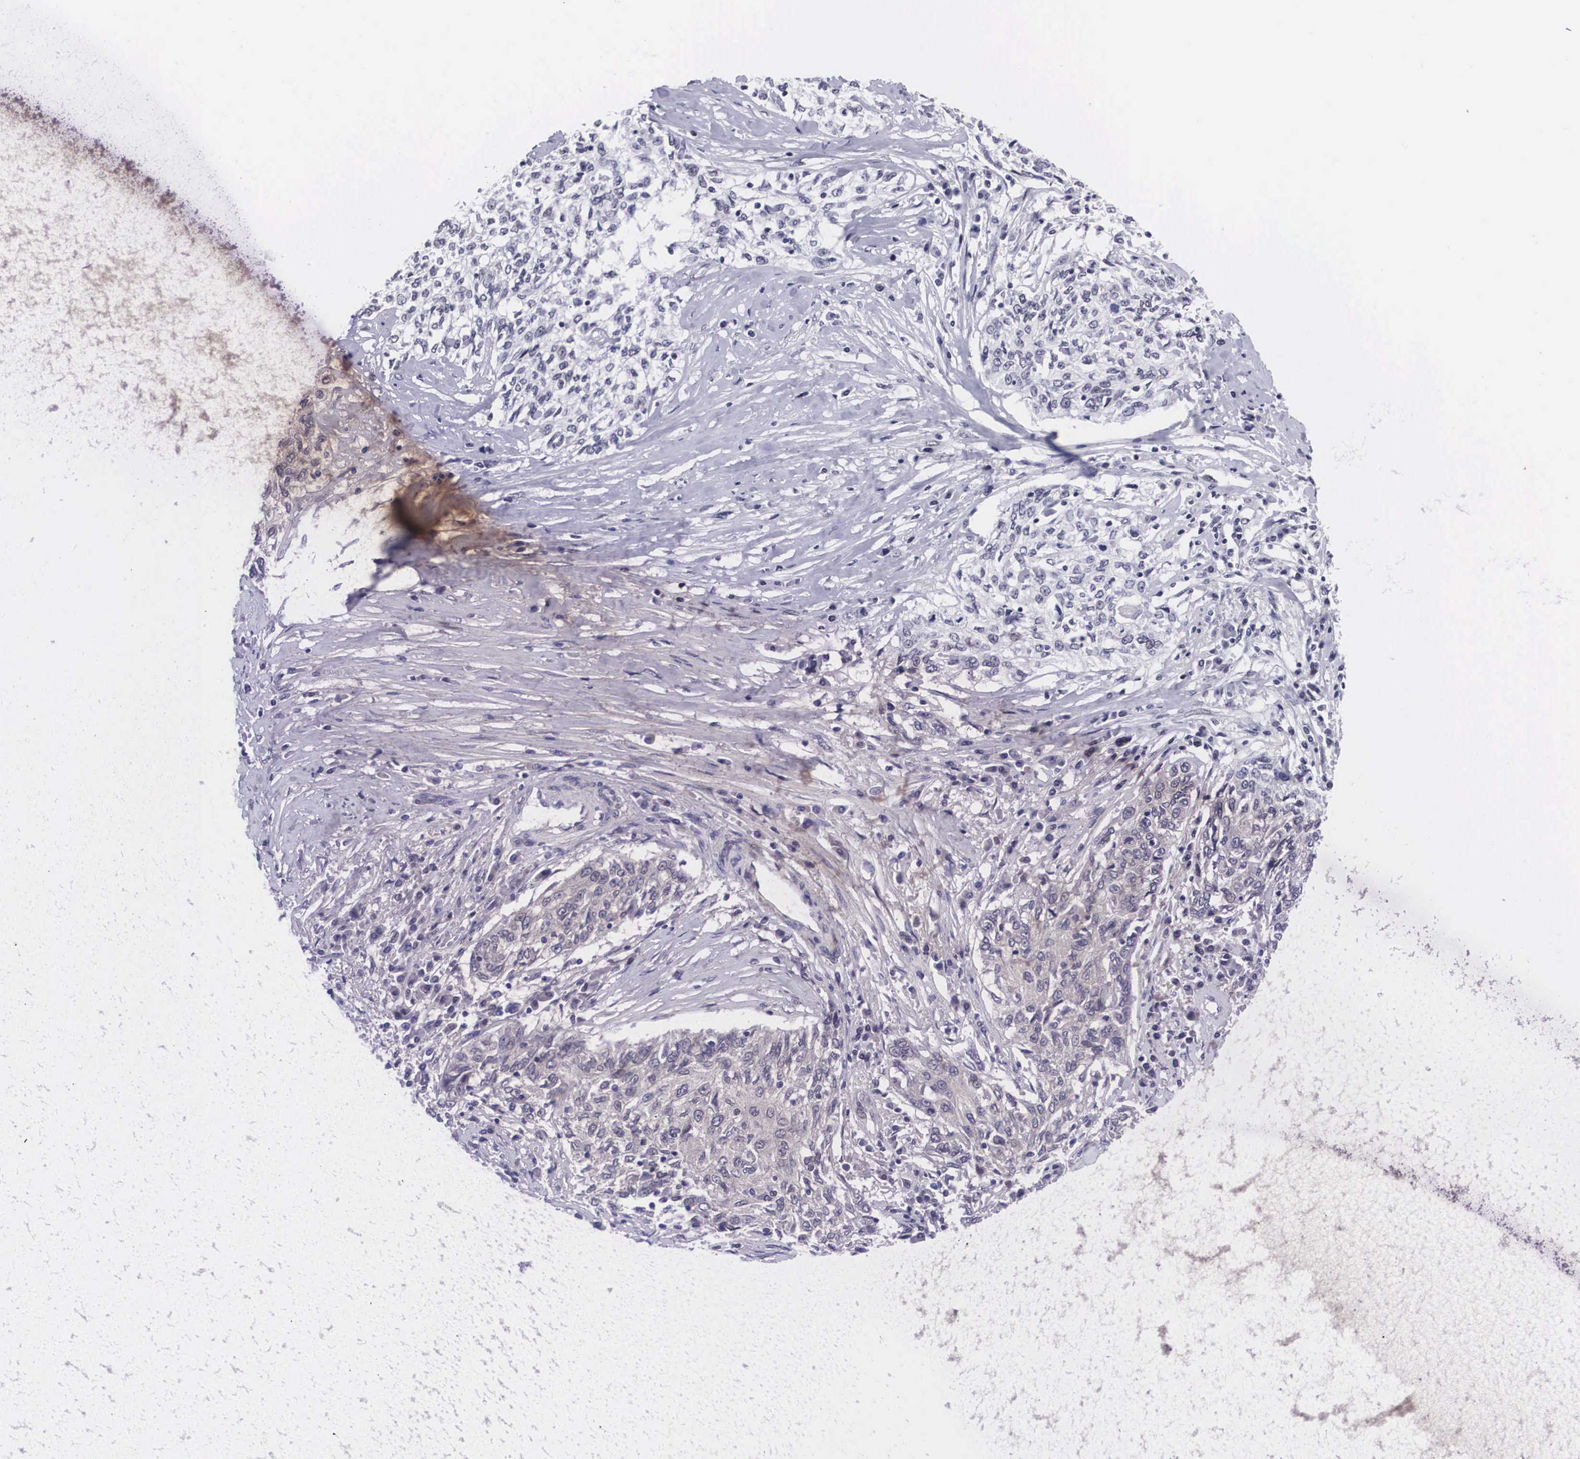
{"staining": {"intensity": "negative", "quantity": "none", "location": "none"}, "tissue": "cervical cancer", "cell_type": "Tumor cells", "image_type": "cancer", "snomed": [{"axis": "morphology", "description": "Squamous cell carcinoma, NOS"}, {"axis": "topography", "description": "Cervix"}], "caption": "Image shows no protein staining in tumor cells of cervical cancer tissue.", "gene": "C22orf31", "patient": {"sex": "female", "age": 57}}